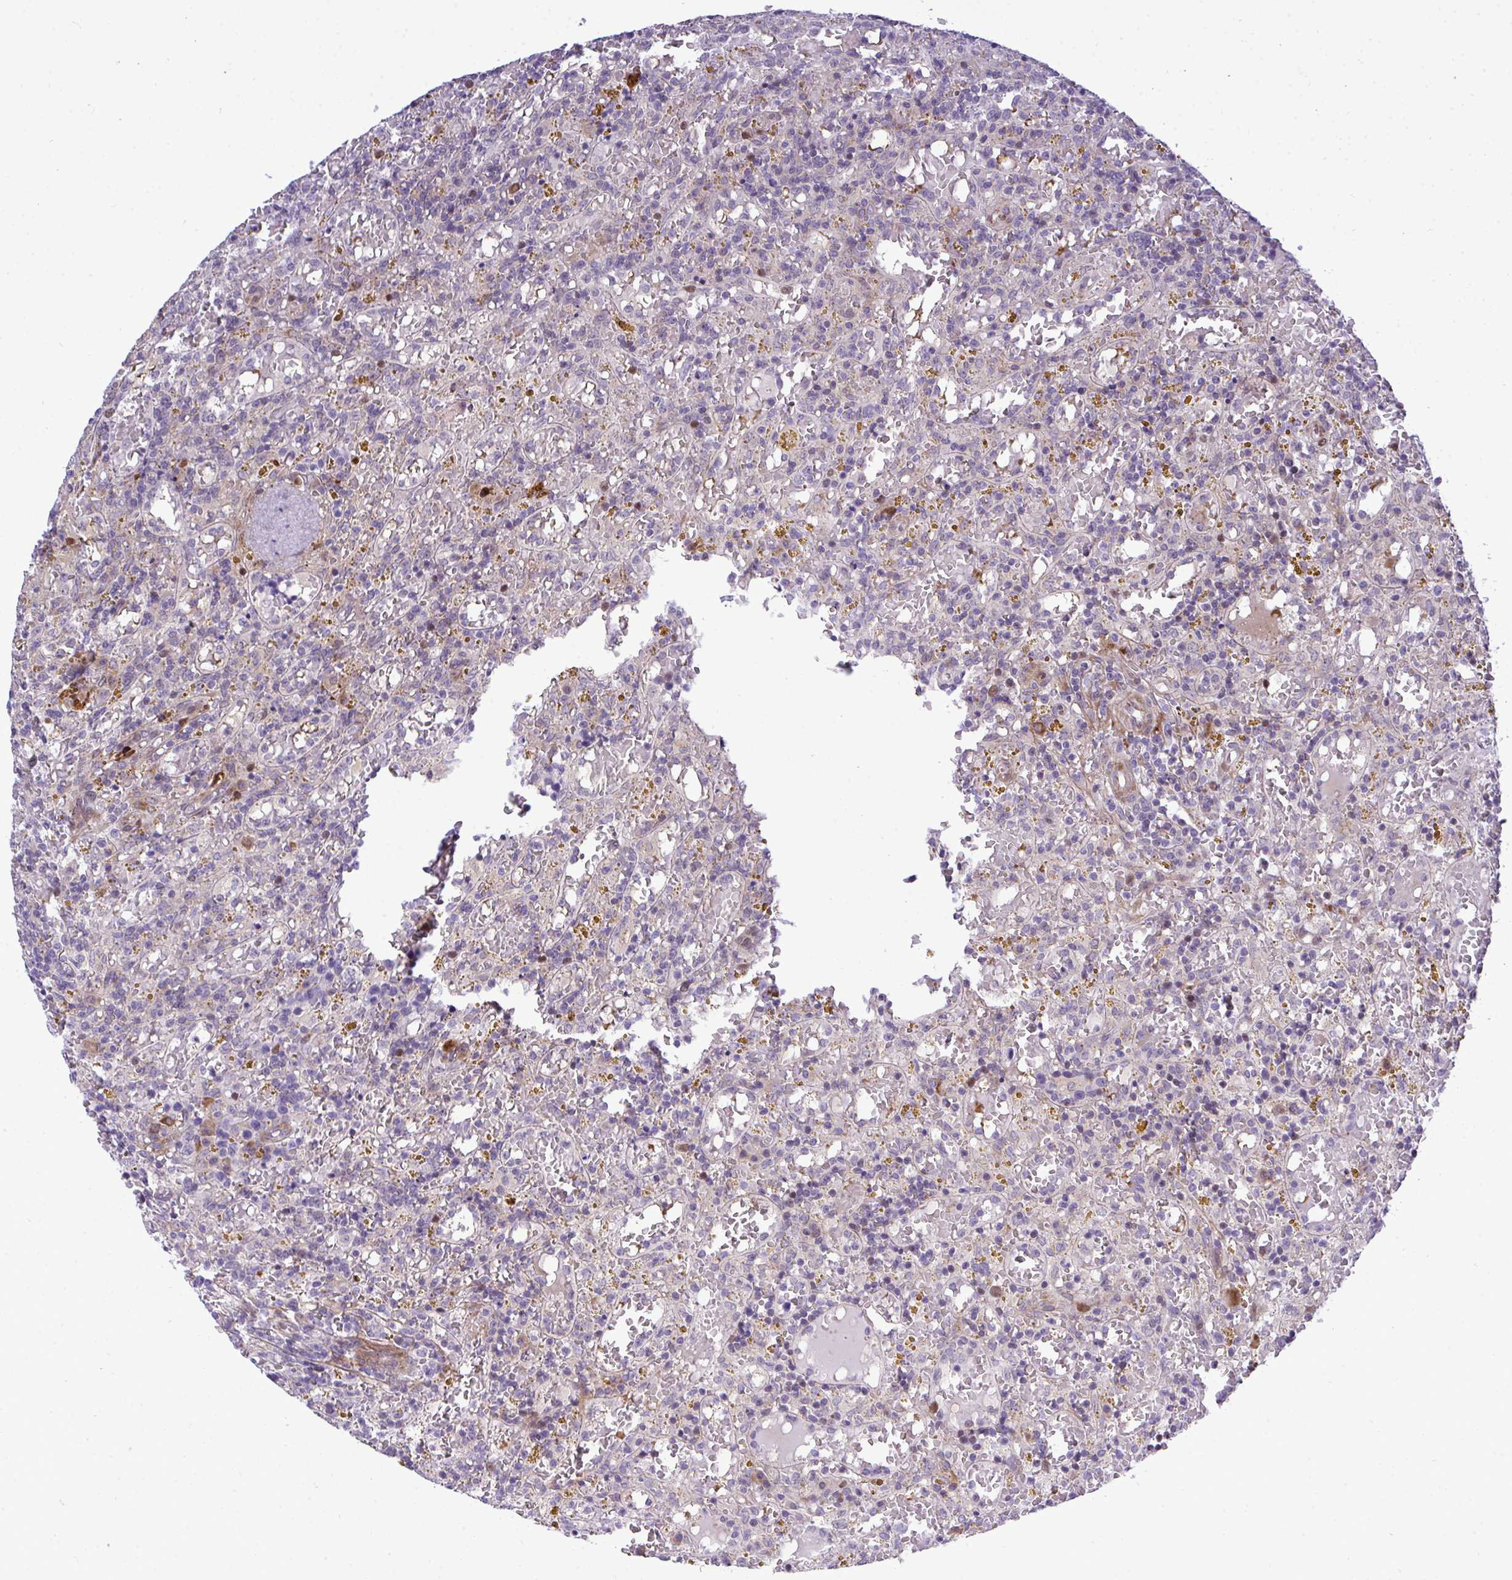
{"staining": {"intensity": "negative", "quantity": "none", "location": "none"}, "tissue": "lymphoma", "cell_type": "Tumor cells", "image_type": "cancer", "snomed": [{"axis": "morphology", "description": "Malignant lymphoma, non-Hodgkin's type, Low grade"}, {"axis": "topography", "description": "Spleen"}], "caption": "DAB (3,3'-diaminobenzidine) immunohistochemical staining of lymphoma displays no significant positivity in tumor cells. The staining is performed using DAB (3,3'-diaminobenzidine) brown chromogen with nuclei counter-stained in using hematoxylin.", "gene": "CASTOR2", "patient": {"sex": "female", "age": 65}}